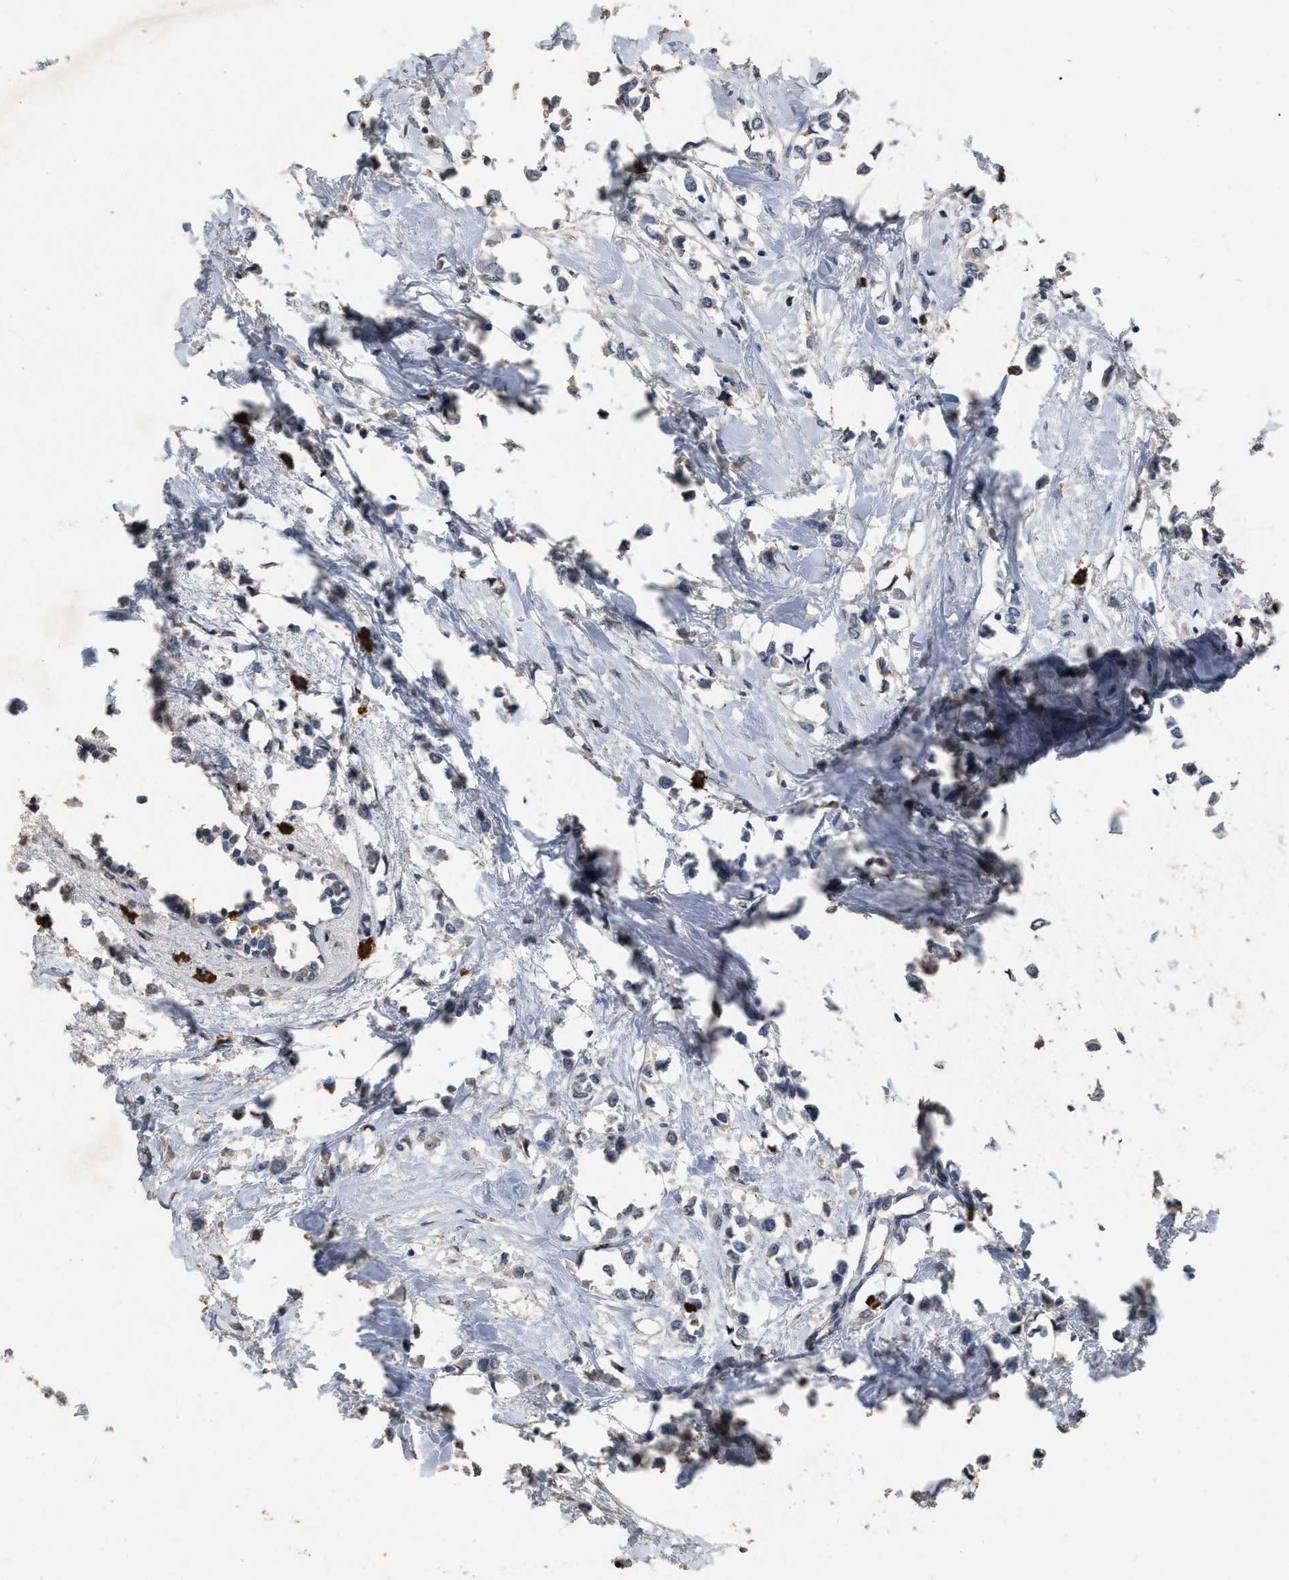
{"staining": {"intensity": "negative", "quantity": "none", "location": "none"}, "tissue": "breast cancer", "cell_type": "Tumor cells", "image_type": "cancer", "snomed": [{"axis": "morphology", "description": "Lobular carcinoma"}, {"axis": "topography", "description": "Breast"}], "caption": "Breast cancer stained for a protein using immunohistochemistry (IHC) displays no expression tumor cells.", "gene": "HABP2", "patient": {"sex": "female", "age": 51}}